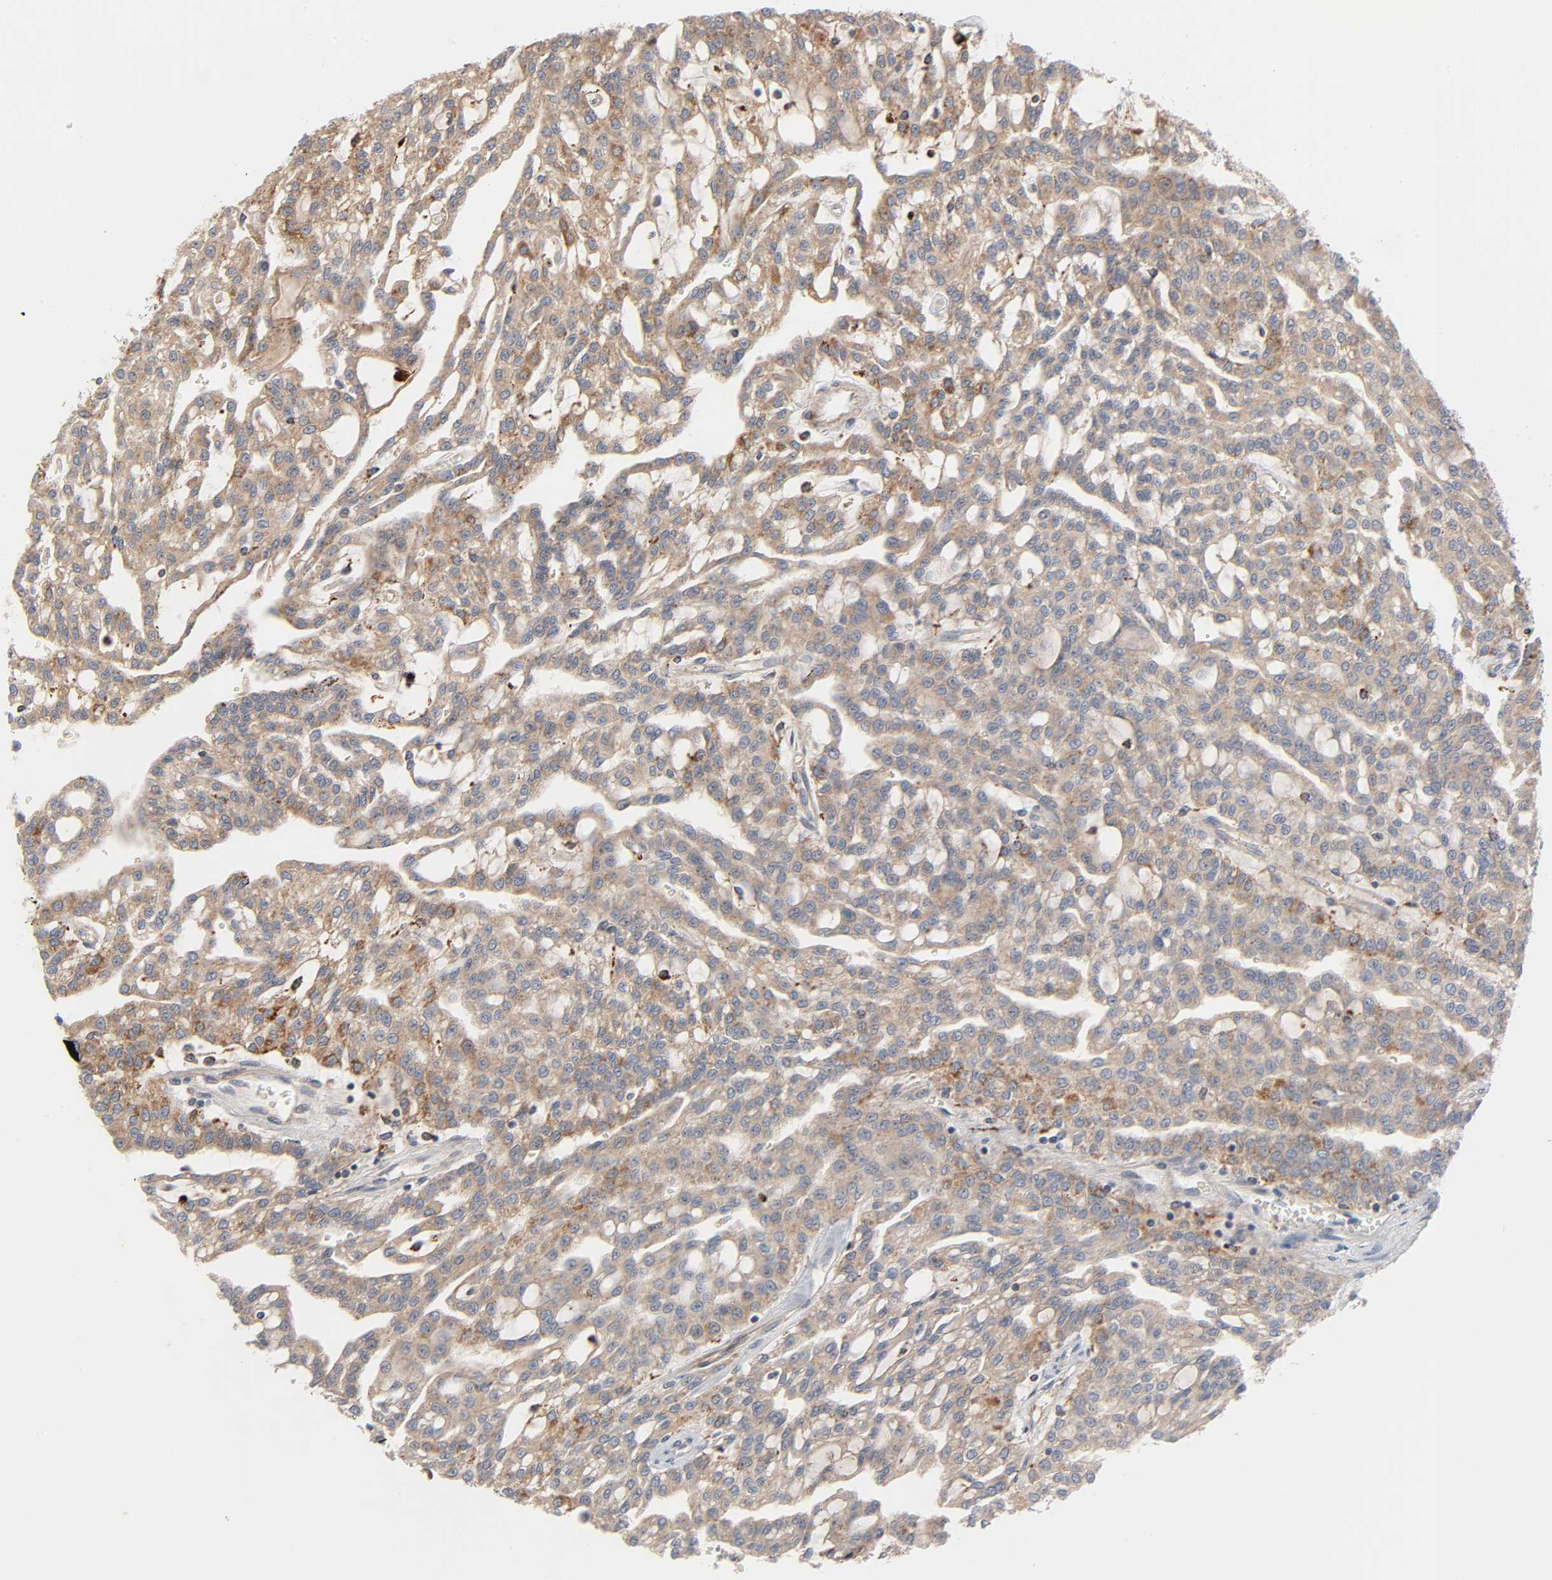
{"staining": {"intensity": "moderate", "quantity": ">75%", "location": "cytoplasmic/membranous"}, "tissue": "renal cancer", "cell_type": "Tumor cells", "image_type": "cancer", "snomed": [{"axis": "morphology", "description": "Adenocarcinoma, NOS"}, {"axis": "topography", "description": "Kidney"}], "caption": "Immunohistochemistry (IHC) staining of renal adenocarcinoma, which displays medium levels of moderate cytoplasmic/membranous positivity in approximately >75% of tumor cells indicating moderate cytoplasmic/membranous protein expression. The staining was performed using DAB (3,3'-diaminobenzidine) (brown) for protein detection and nuclei were counterstained in hematoxylin (blue).", "gene": "REEP6", "patient": {"sex": "male", "age": 63}}